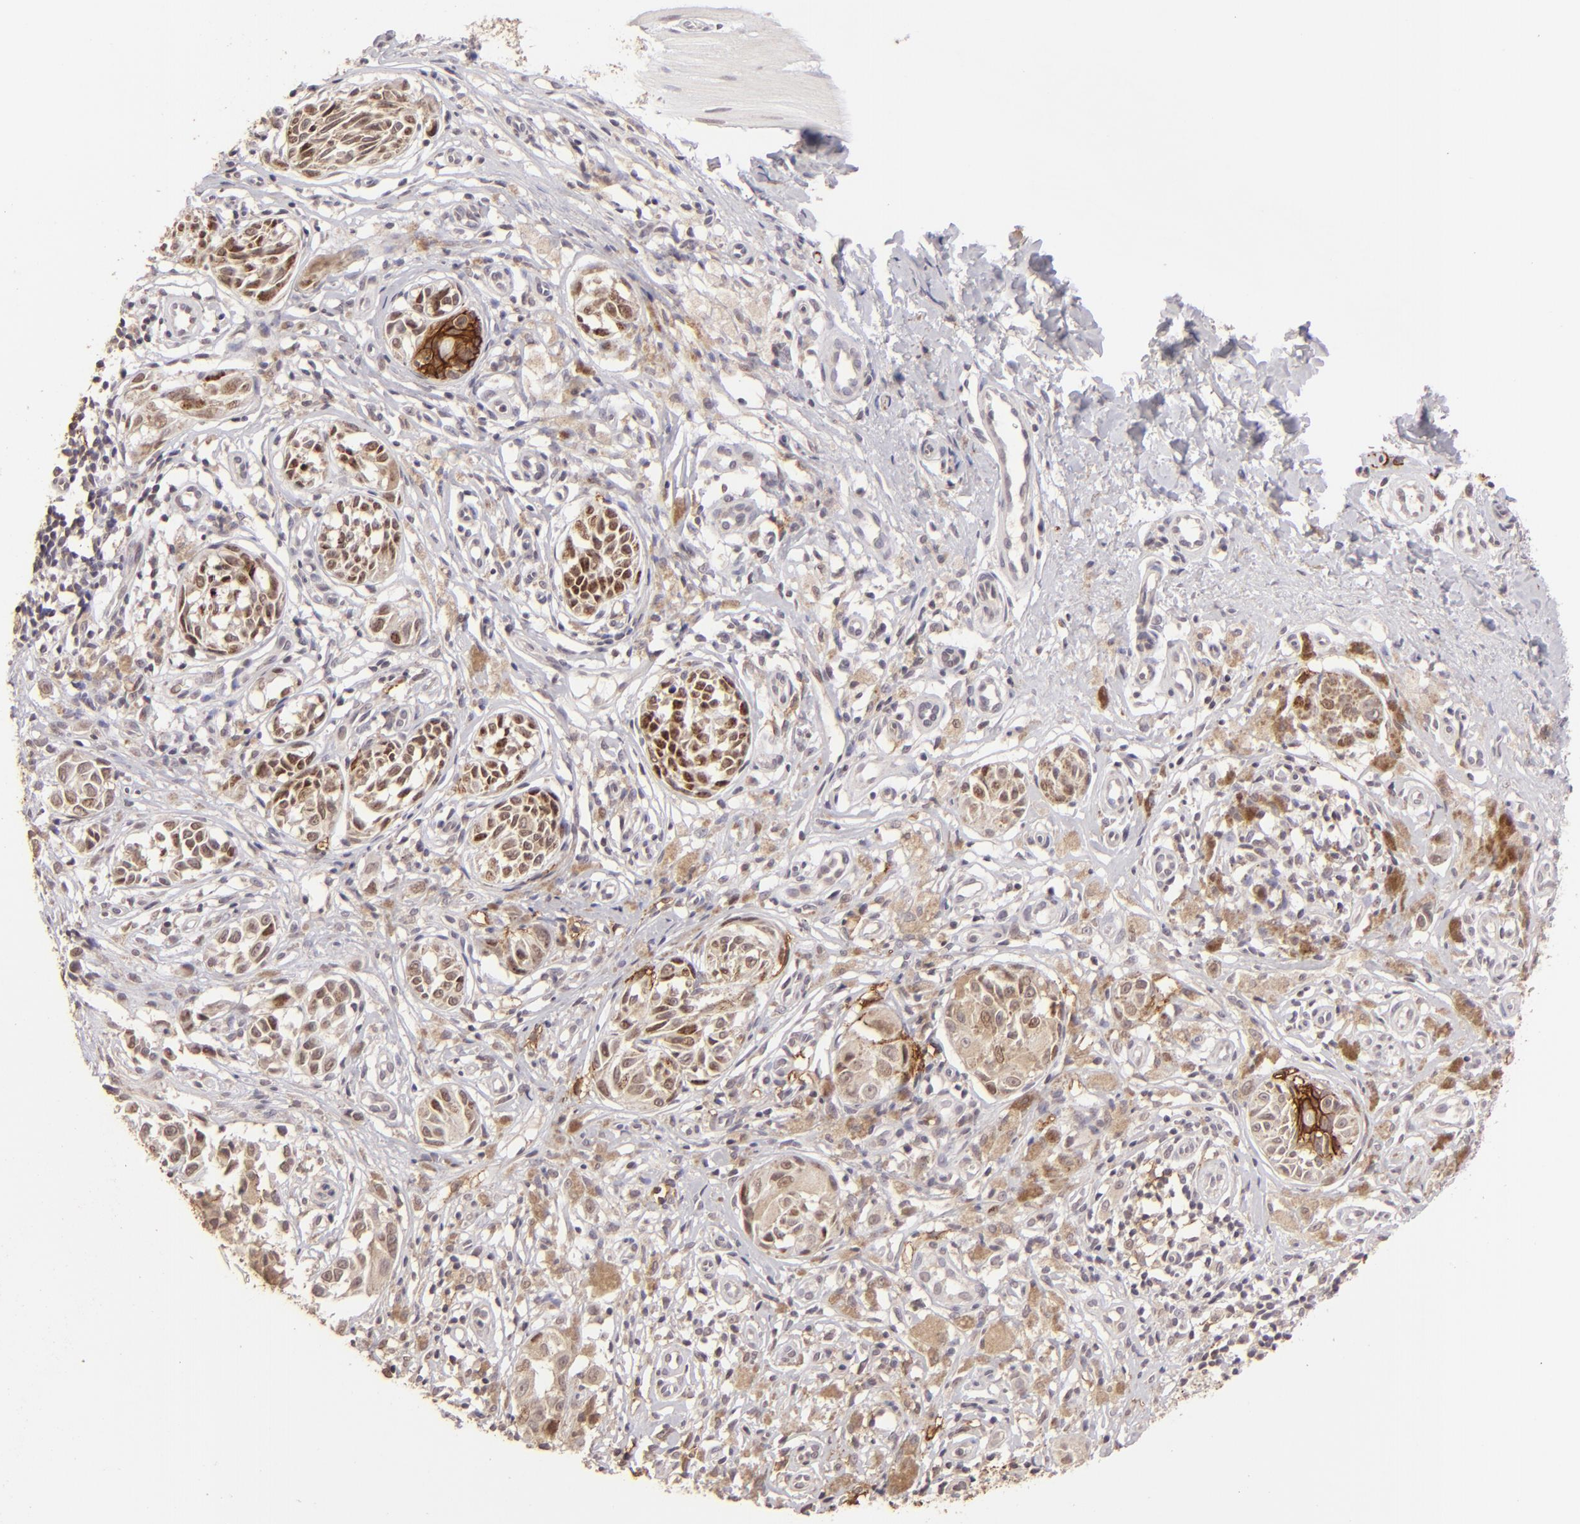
{"staining": {"intensity": "moderate", "quantity": "25%-75%", "location": "cytoplasmic/membranous"}, "tissue": "melanoma", "cell_type": "Tumor cells", "image_type": "cancer", "snomed": [{"axis": "morphology", "description": "Malignant melanoma, NOS"}, {"axis": "topography", "description": "Skin"}], "caption": "Malignant melanoma tissue reveals moderate cytoplasmic/membranous expression in approximately 25%-75% of tumor cells, visualized by immunohistochemistry.", "gene": "CLDN1", "patient": {"sex": "male", "age": 67}}